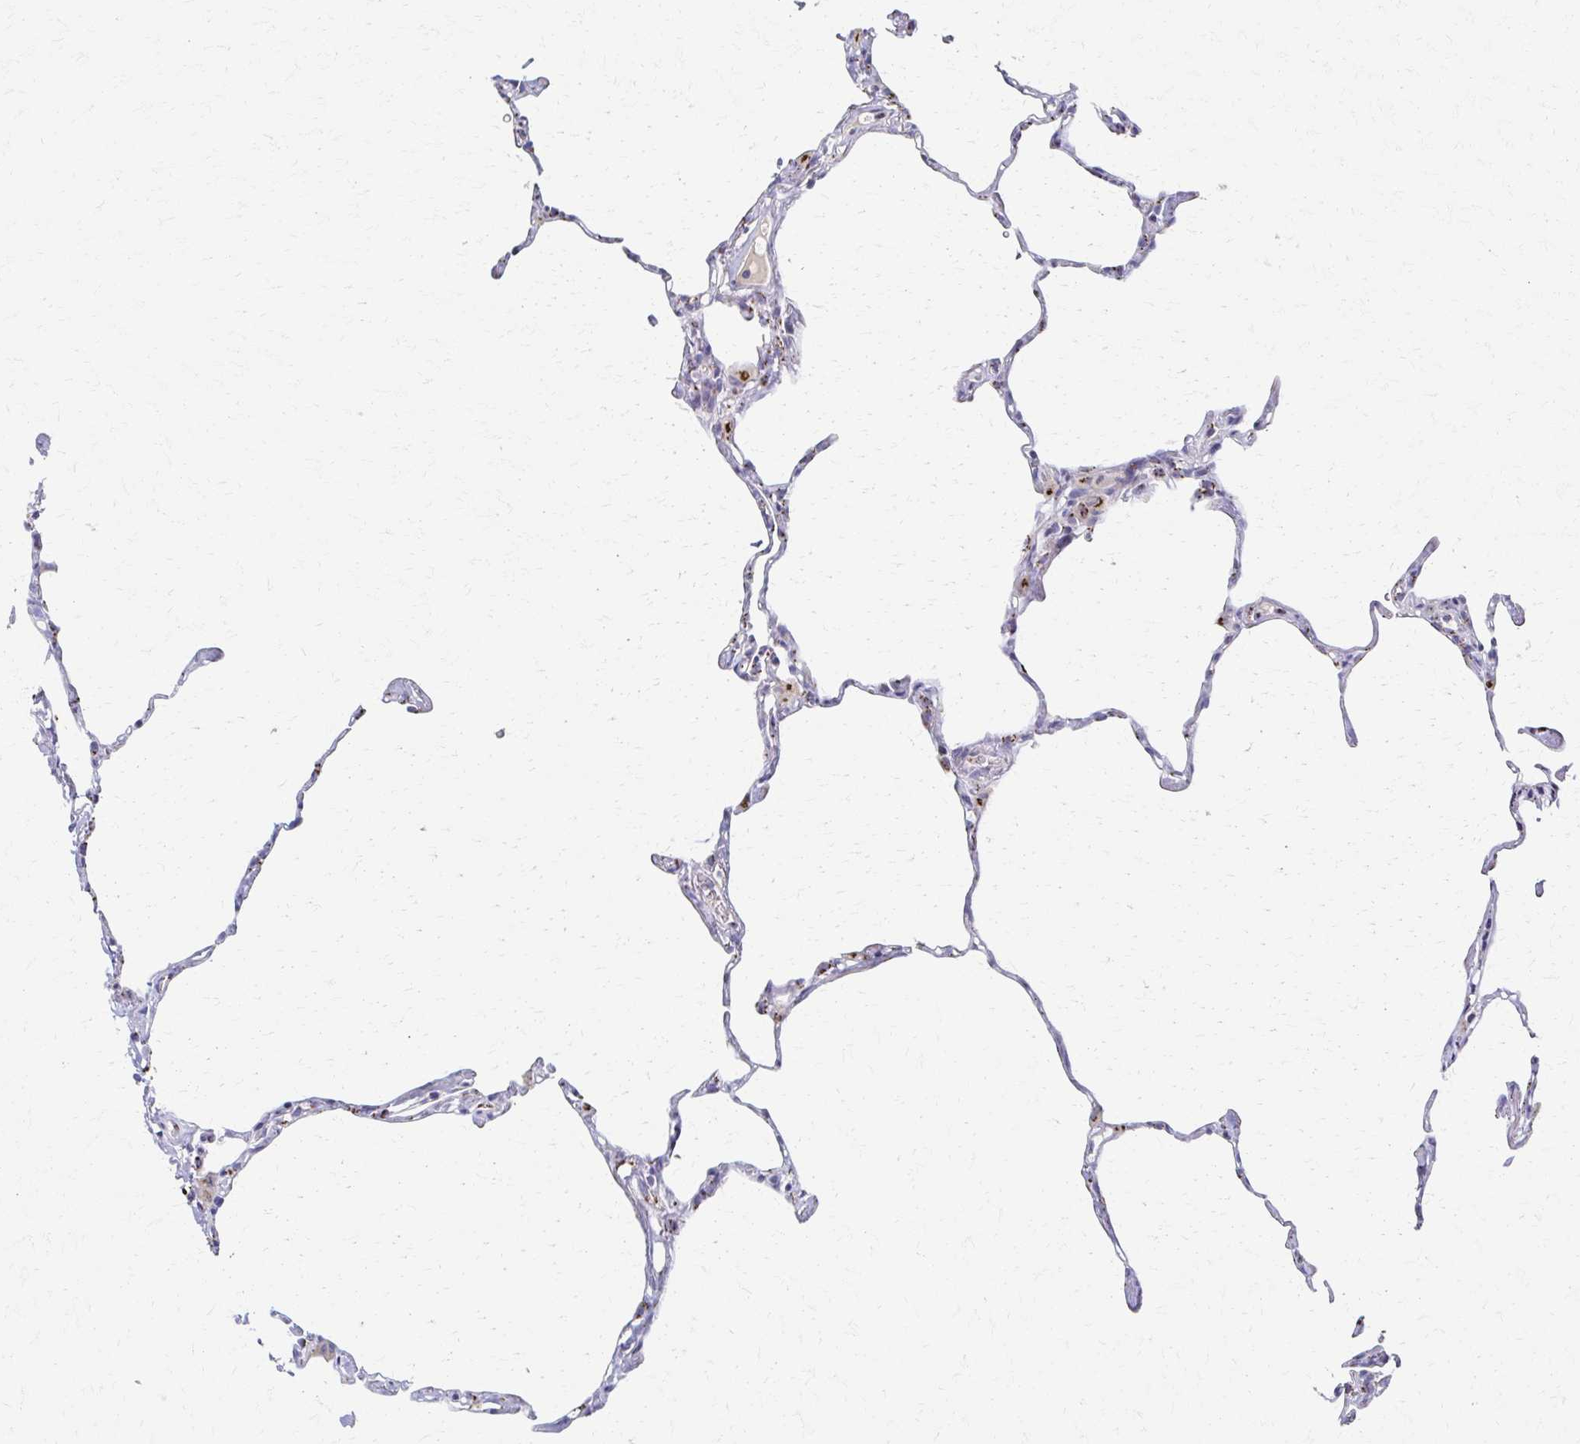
{"staining": {"intensity": "moderate", "quantity": "<25%", "location": "cytoplasmic/membranous"}, "tissue": "lung", "cell_type": "Alveolar cells", "image_type": "normal", "snomed": [{"axis": "morphology", "description": "Normal tissue, NOS"}, {"axis": "topography", "description": "Lung"}], "caption": "Immunohistochemical staining of normal human lung demonstrates low levels of moderate cytoplasmic/membranous staining in approximately <25% of alveolar cells. (IHC, brightfield microscopy, high magnification).", "gene": "ENSG00000254692", "patient": {"sex": "male", "age": 65}}